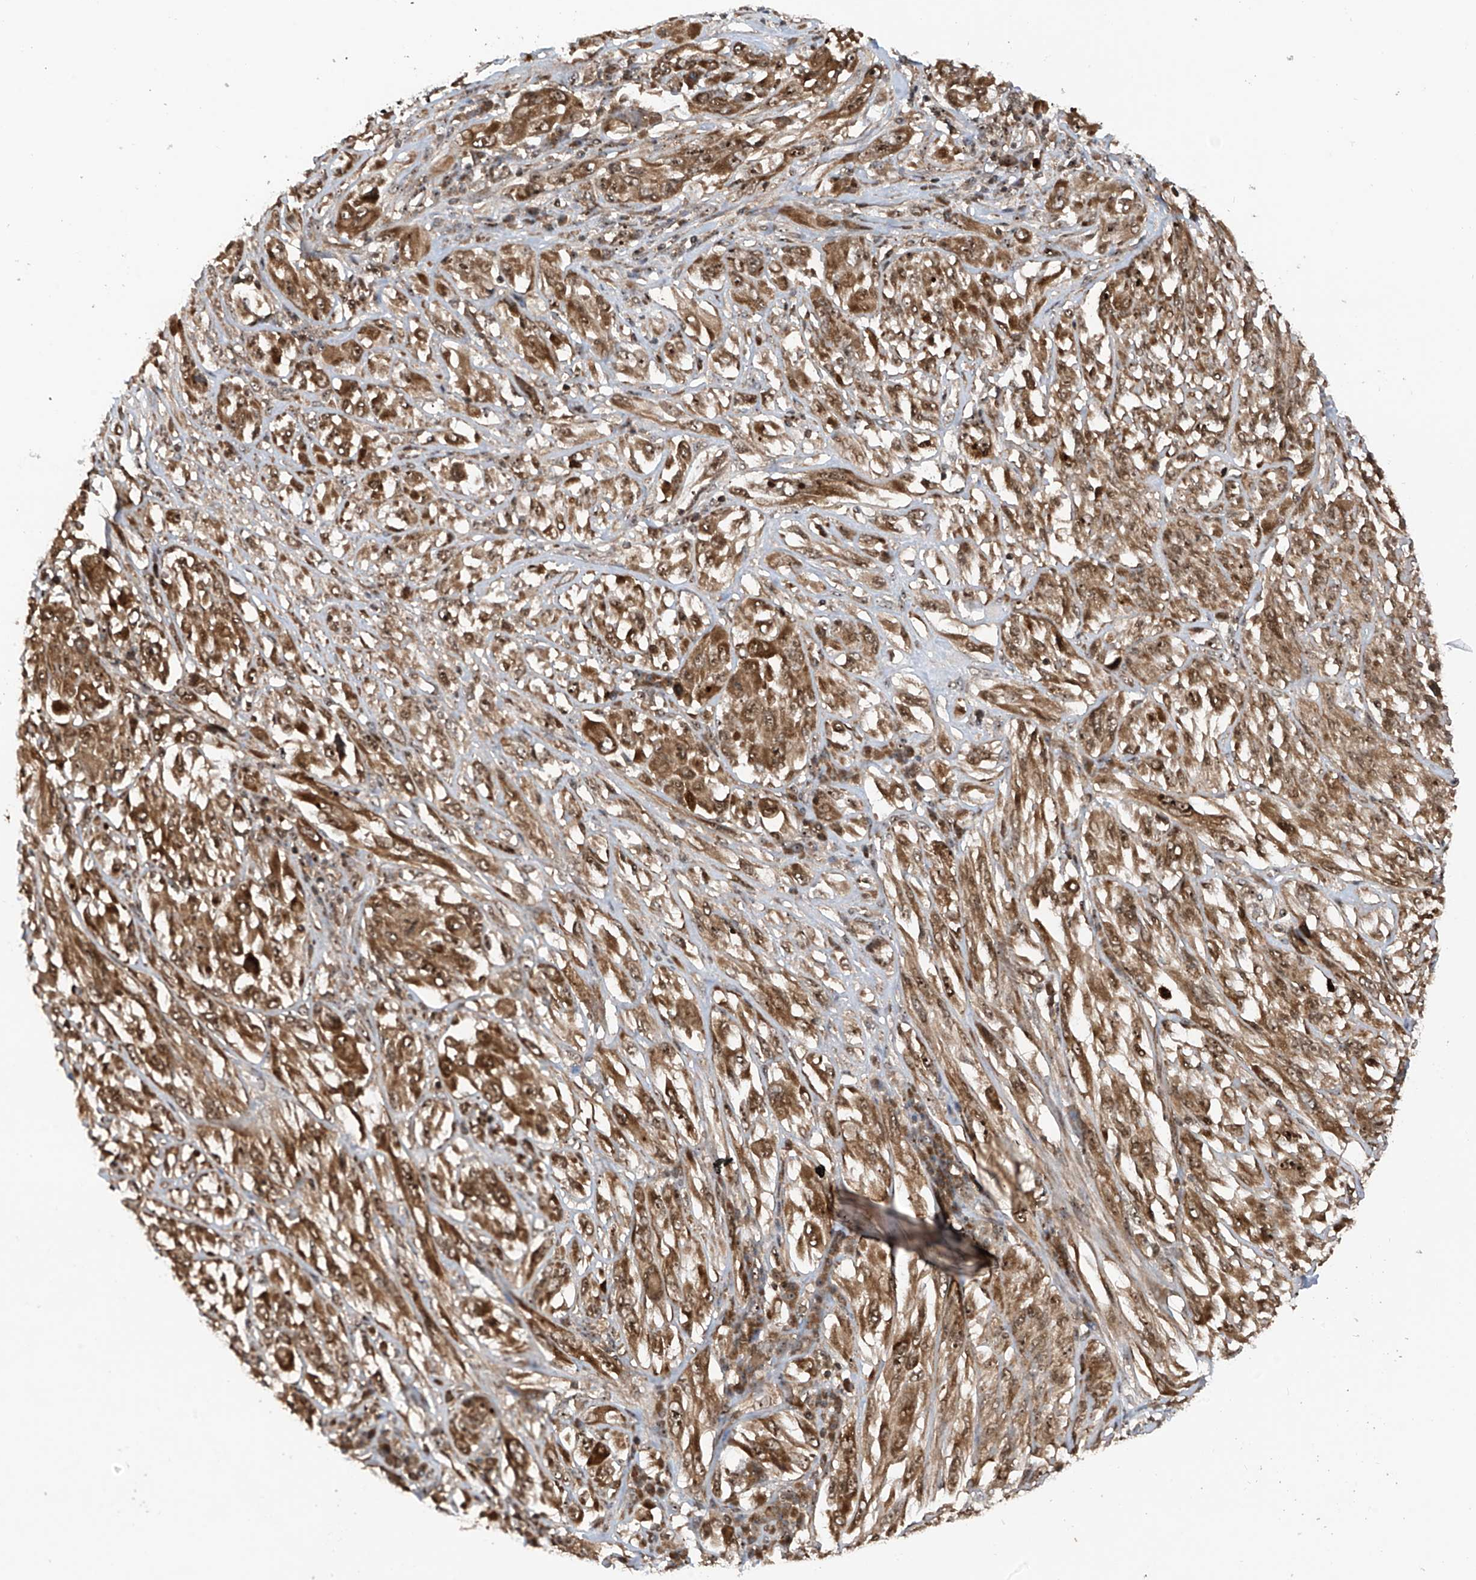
{"staining": {"intensity": "strong", "quantity": ">75%", "location": "cytoplasmic/membranous,nuclear"}, "tissue": "melanoma", "cell_type": "Tumor cells", "image_type": "cancer", "snomed": [{"axis": "morphology", "description": "Malignant melanoma, NOS"}, {"axis": "topography", "description": "Skin"}], "caption": "Immunohistochemistry (IHC) (DAB (3,3'-diaminobenzidine)) staining of human melanoma demonstrates strong cytoplasmic/membranous and nuclear protein positivity in approximately >75% of tumor cells. (Stains: DAB in brown, nuclei in blue, Microscopy: brightfield microscopy at high magnification).", "gene": "C1orf131", "patient": {"sex": "female", "age": 91}}